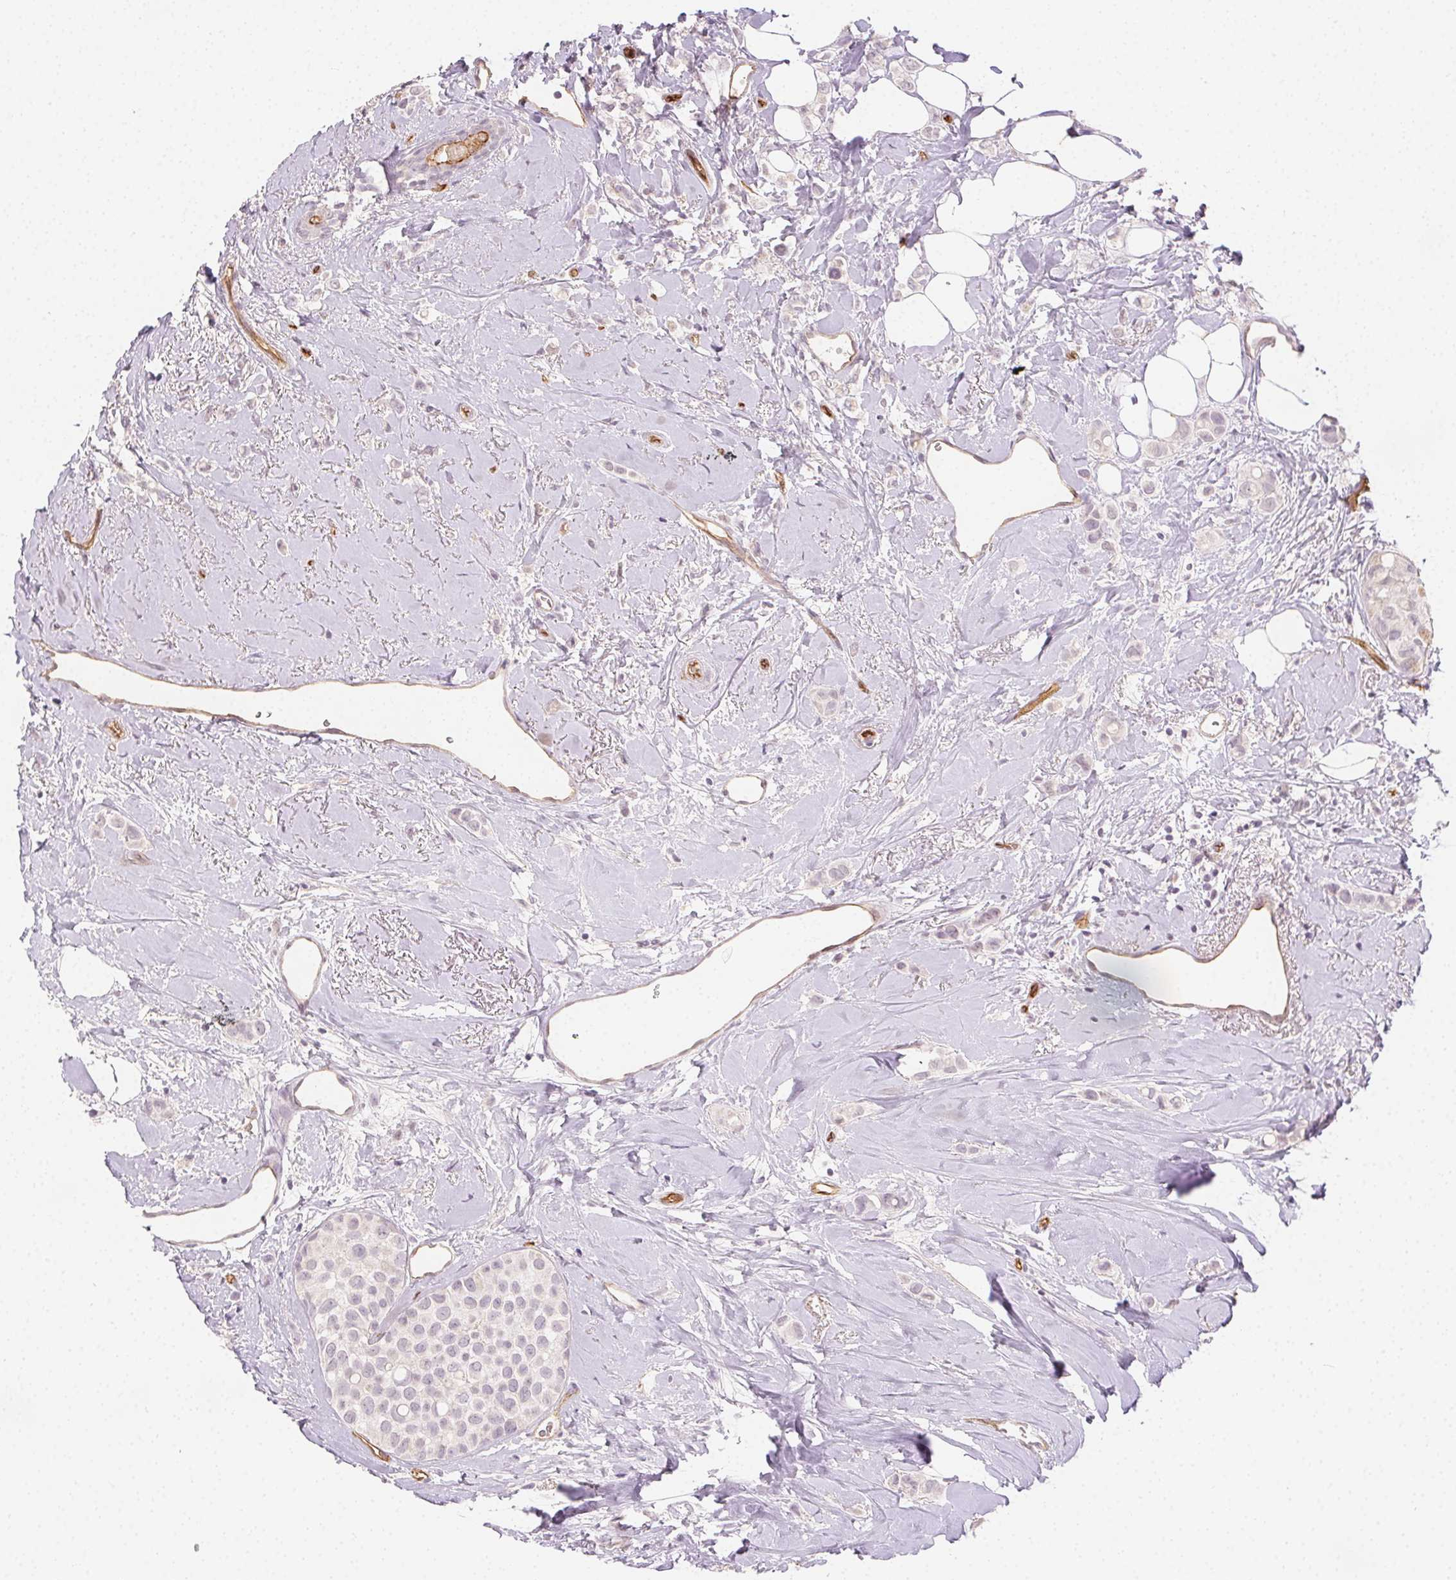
{"staining": {"intensity": "negative", "quantity": "none", "location": "none"}, "tissue": "breast cancer", "cell_type": "Tumor cells", "image_type": "cancer", "snomed": [{"axis": "morphology", "description": "Lobular carcinoma"}, {"axis": "topography", "description": "Breast"}], "caption": "Immunohistochemical staining of human breast lobular carcinoma shows no significant expression in tumor cells.", "gene": "PODXL", "patient": {"sex": "female", "age": 66}}